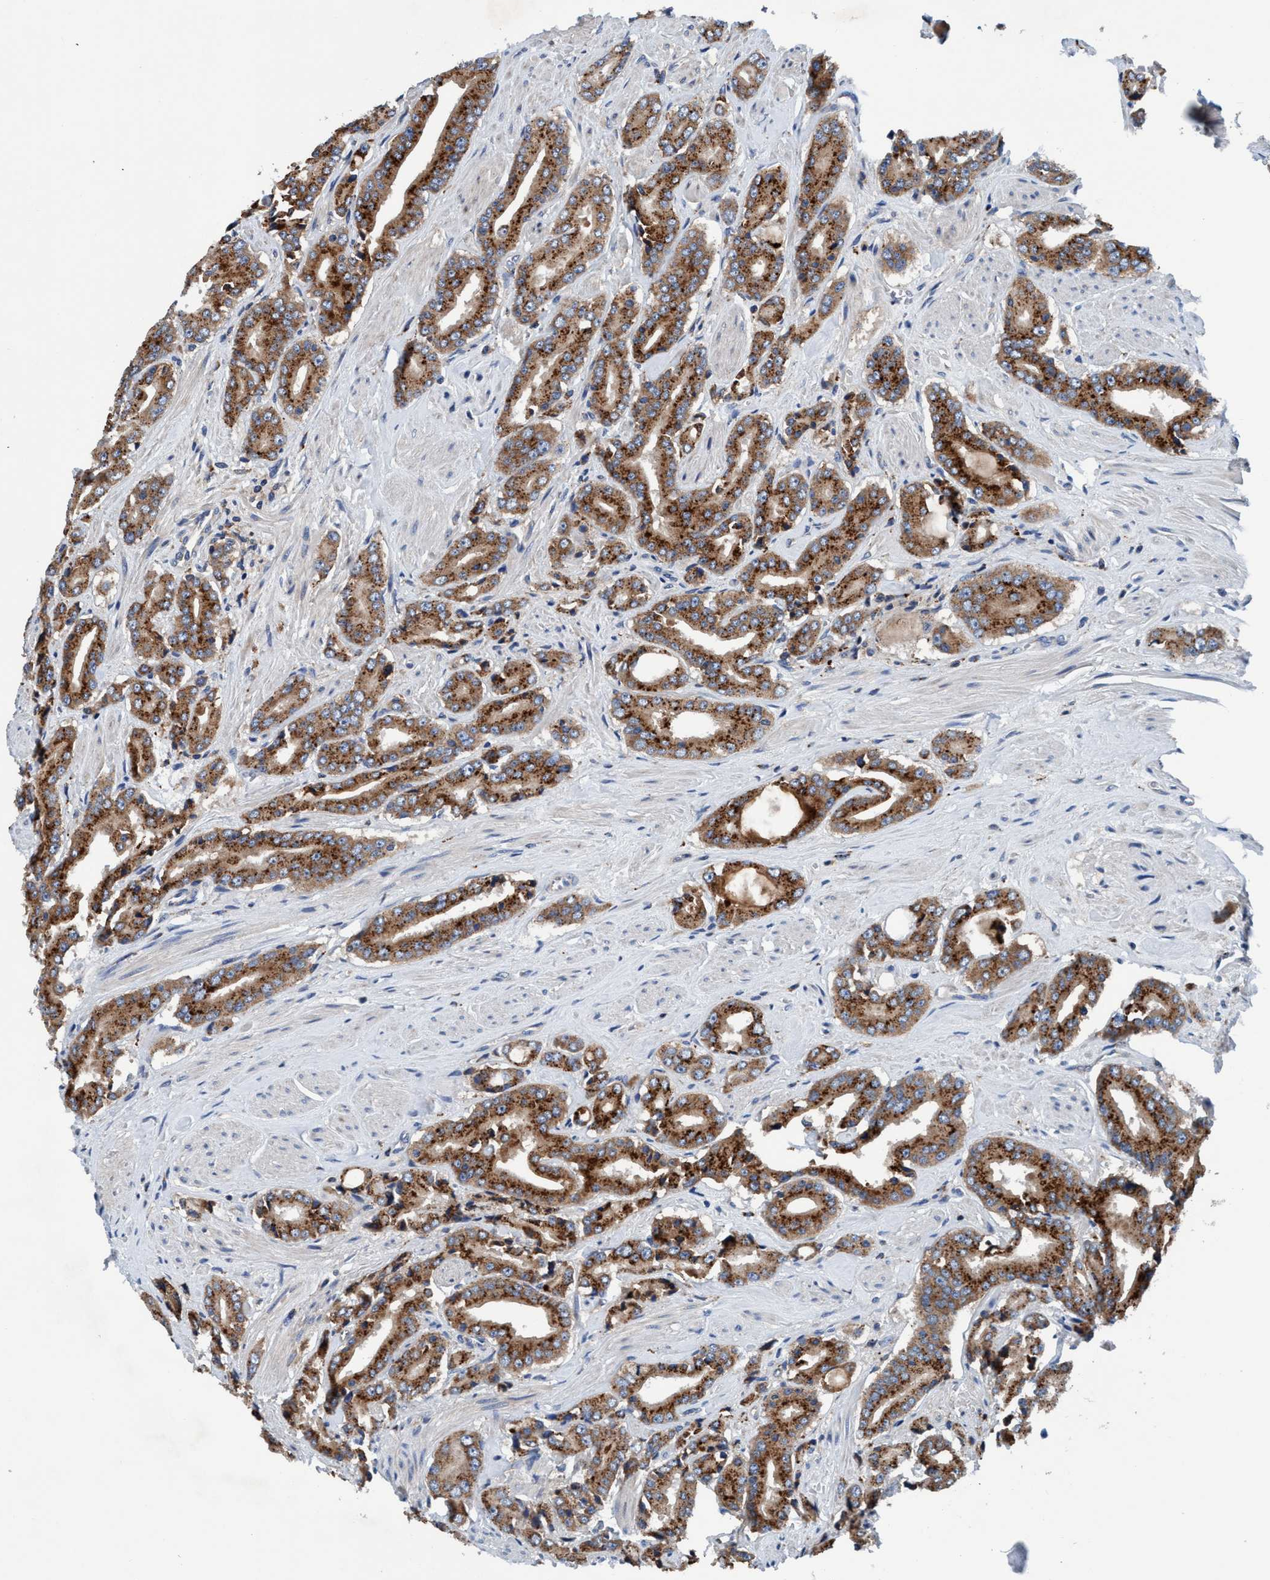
{"staining": {"intensity": "moderate", "quantity": ">75%", "location": "cytoplasmic/membranous"}, "tissue": "prostate cancer", "cell_type": "Tumor cells", "image_type": "cancer", "snomed": [{"axis": "morphology", "description": "Adenocarcinoma, High grade"}, {"axis": "topography", "description": "Prostate"}], "caption": "Immunohistochemistry (DAB (3,3'-diaminobenzidine)) staining of prostate high-grade adenocarcinoma reveals moderate cytoplasmic/membranous protein expression in about >75% of tumor cells.", "gene": "ENDOG", "patient": {"sex": "male", "age": 71}}